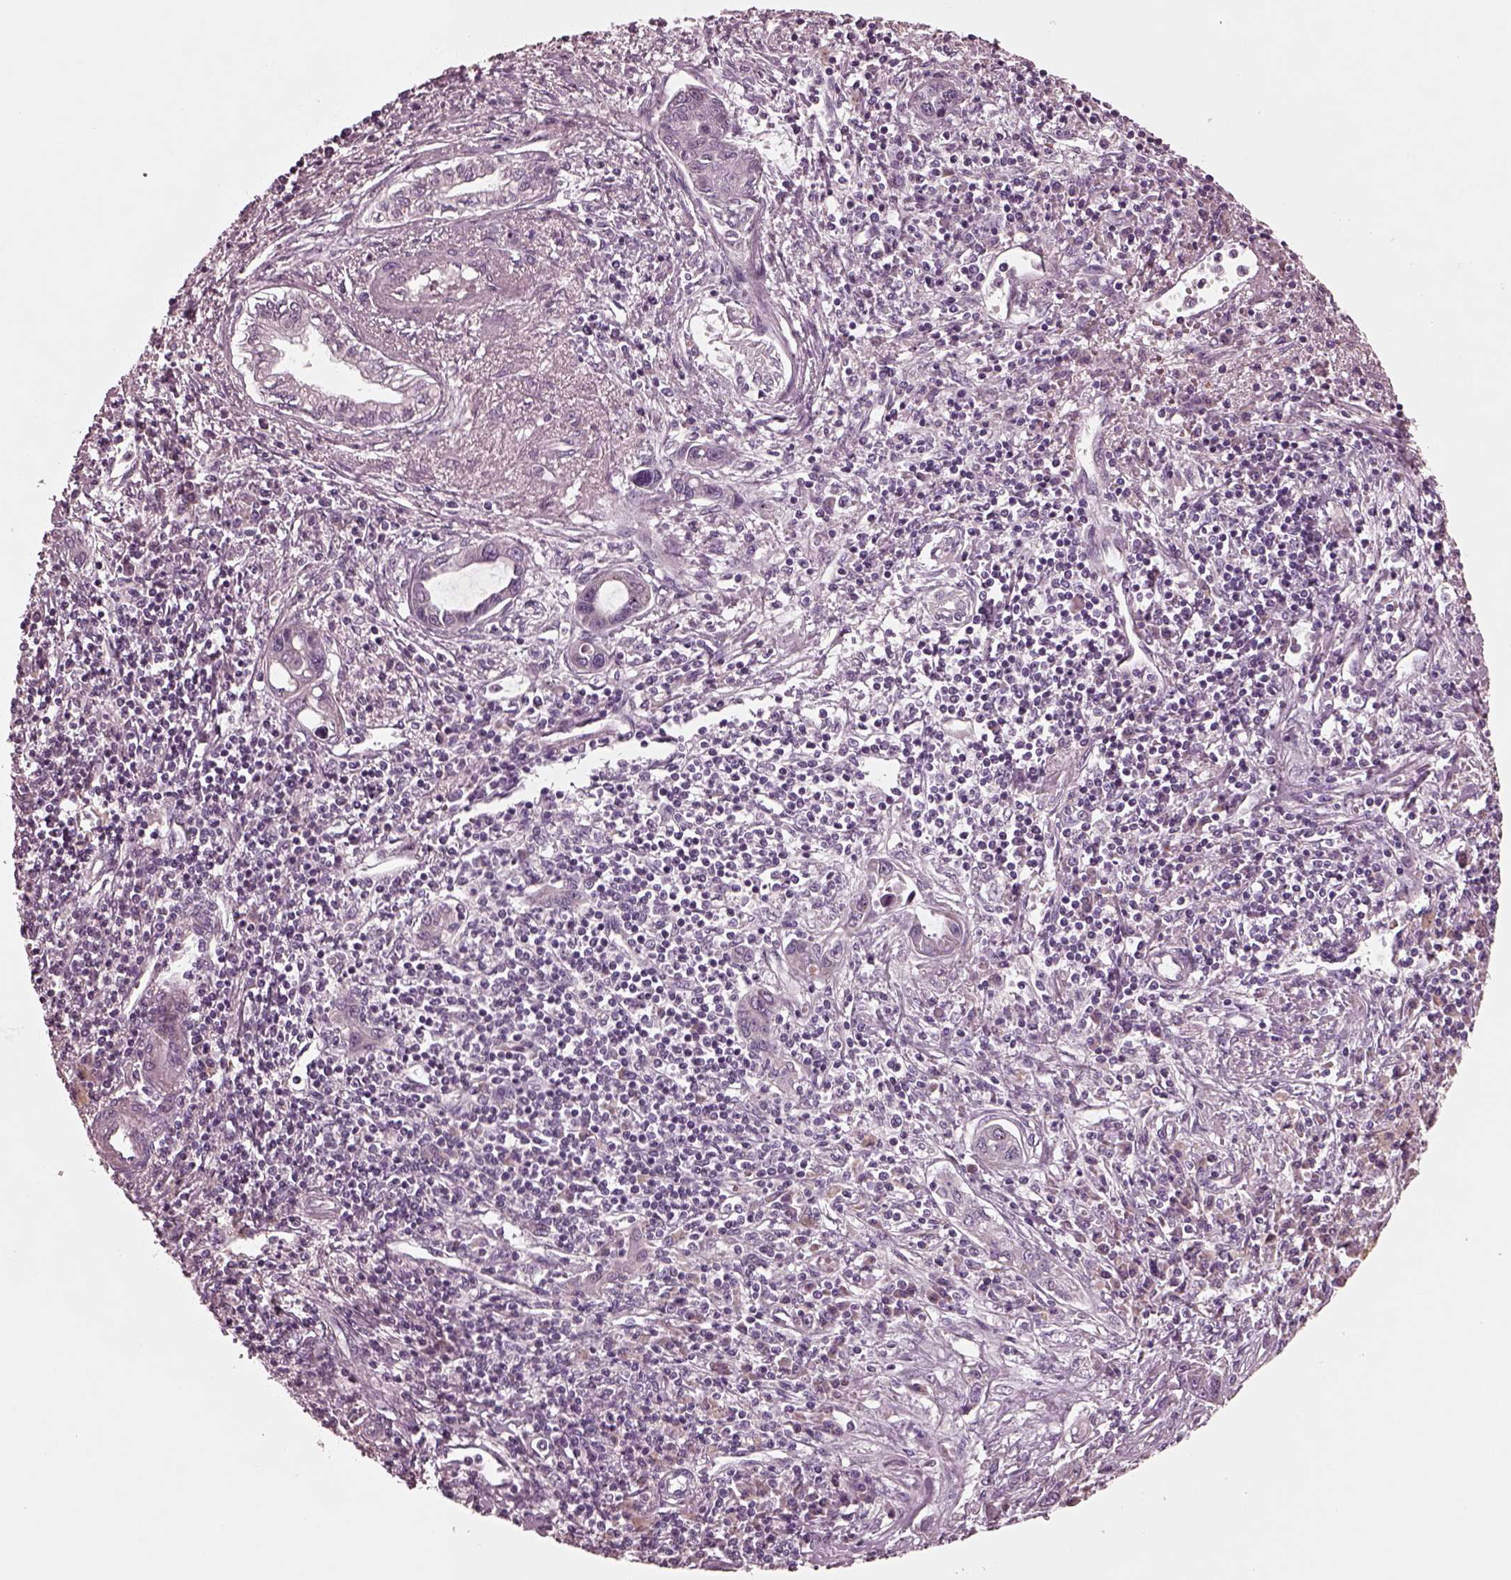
{"staining": {"intensity": "negative", "quantity": "none", "location": "none"}, "tissue": "liver cancer", "cell_type": "Tumor cells", "image_type": "cancer", "snomed": [{"axis": "morphology", "description": "Cholangiocarcinoma"}, {"axis": "topography", "description": "Liver"}], "caption": "This is an immunohistochemistry photomicrograph of cholangiocarcinoma (liver). There is no positivity in tumor cells.", "gene": "AP4M1", "patient": {"sex": "male", "age": 58}}